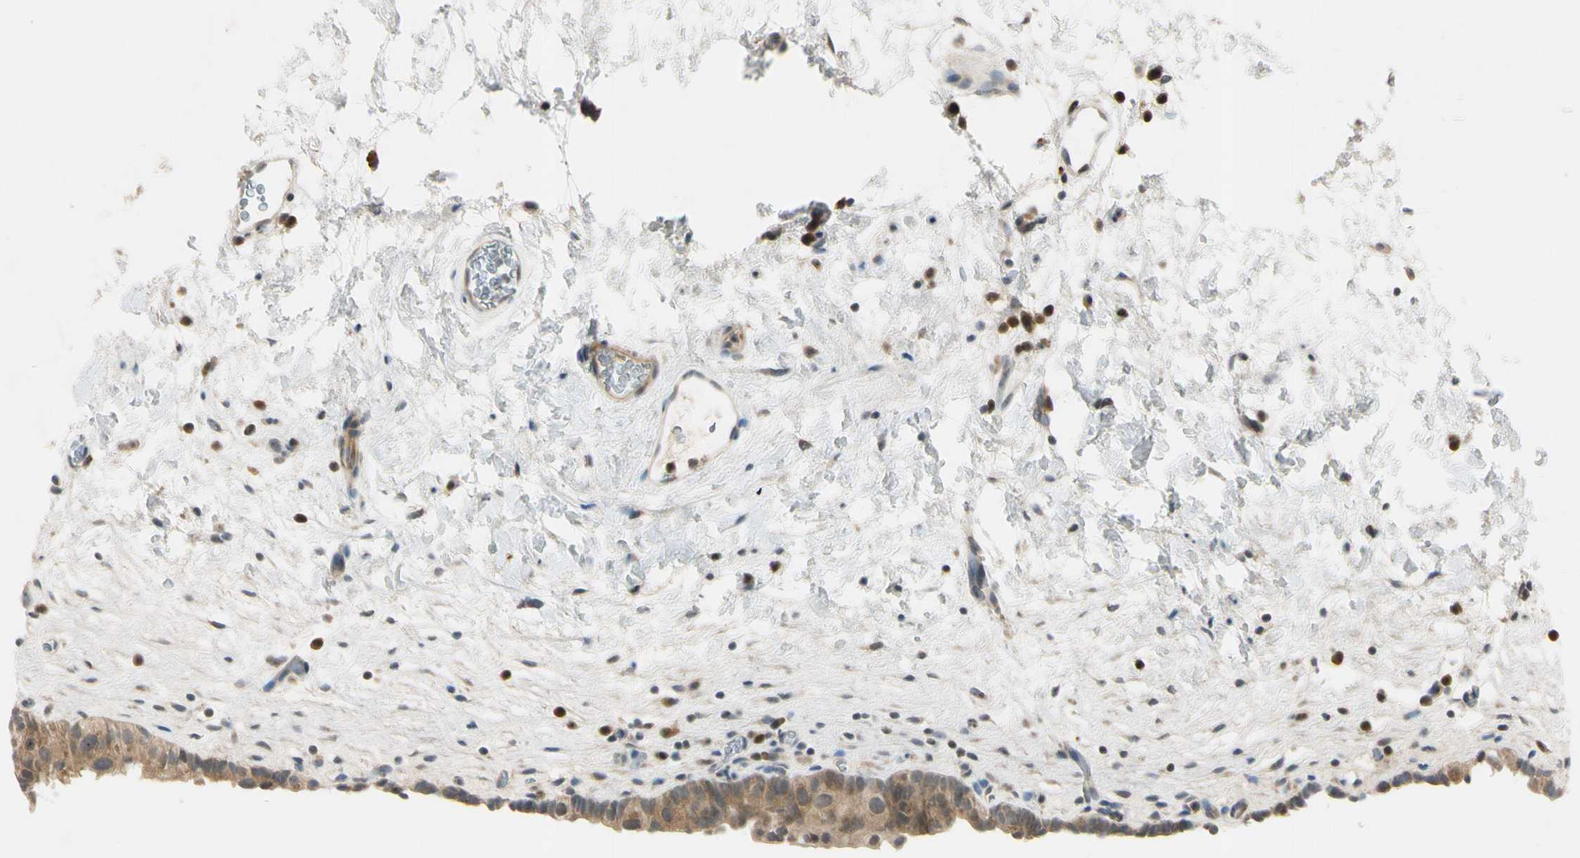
{"staining": {"intensity": "strong", "quantity": ">75%", "location": "cytoplasmic/membranous"}, "tissue": "urinary bladder", "cell_type": "Urothelial cells", "image_type": "normal", "snomed": [{"axis": "morphology", "description": "Normal tissue, NOS"}, {"axis": "topography", "description": "Urinary bladder"}], "caption": "Immunohistochemistry histopathology image of normal urinary bladder: human urinary bladder stained using IHC exhibits high levels of strong protein expression localized specifically in the cytoplasmic/membranous of urothelial cells, appearing as a cytoplasmic/membranous brown color.", "gene": "RPS6KB2", "patient": {"sex": "female", "age": 64}}